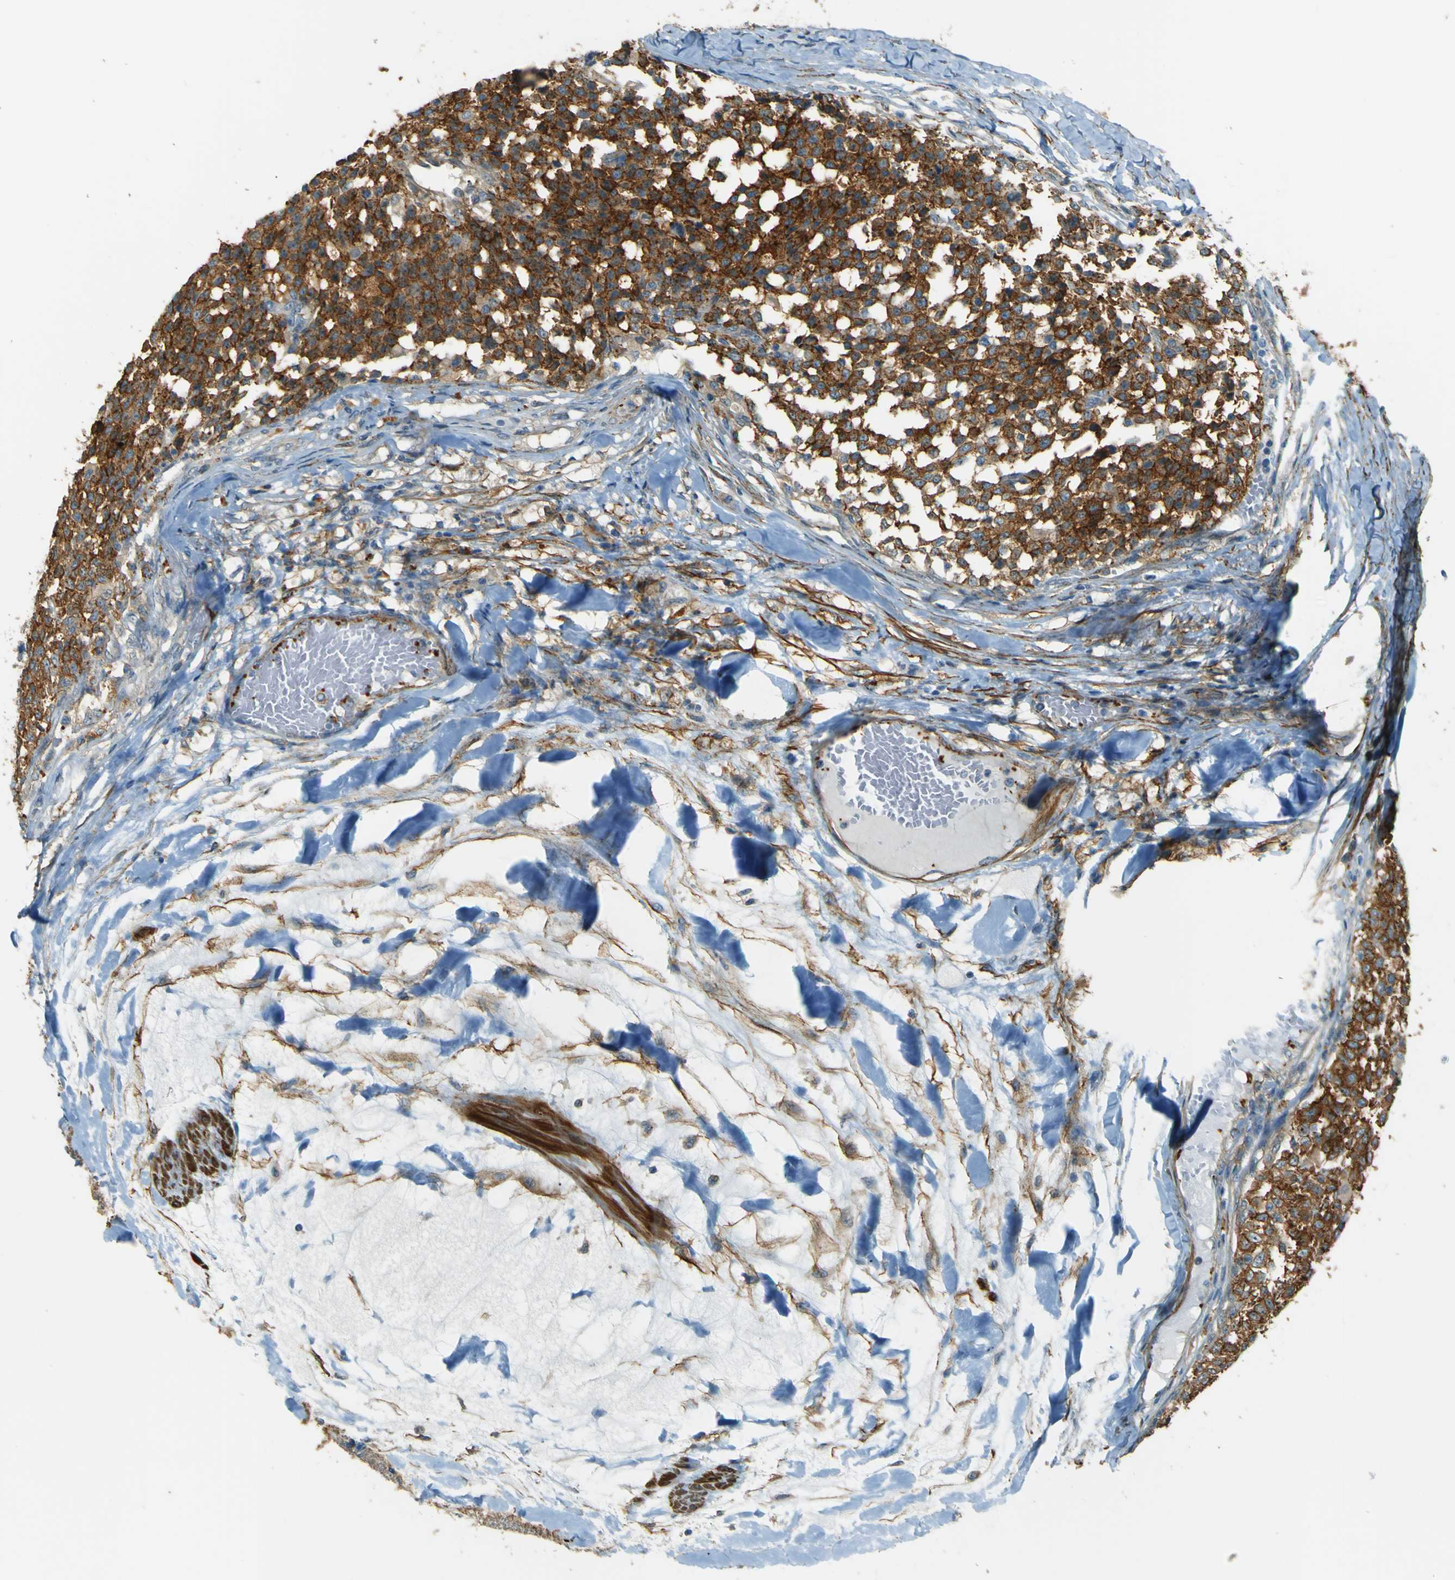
{"staining": {"intensity": "moderate", "quantity": ">75%", "location": "cytoplasmic/membranous"}, "tissue": "testis cancer", "cell_type": "Tumor cells", "image_type": "cancer", "snomed": [{"axis": "morphology", "description": "Seminoma, NOS"}, {"axis": "topography", "description": "Testis"}], "caption": "Tumor cells demonstrate medium levels of moderate cytoplasmic/membranous staining in about >75% of cells in human seminoma (testis).", "gene": "NEXN", "patient": {"sex": "male", "age": 59}}